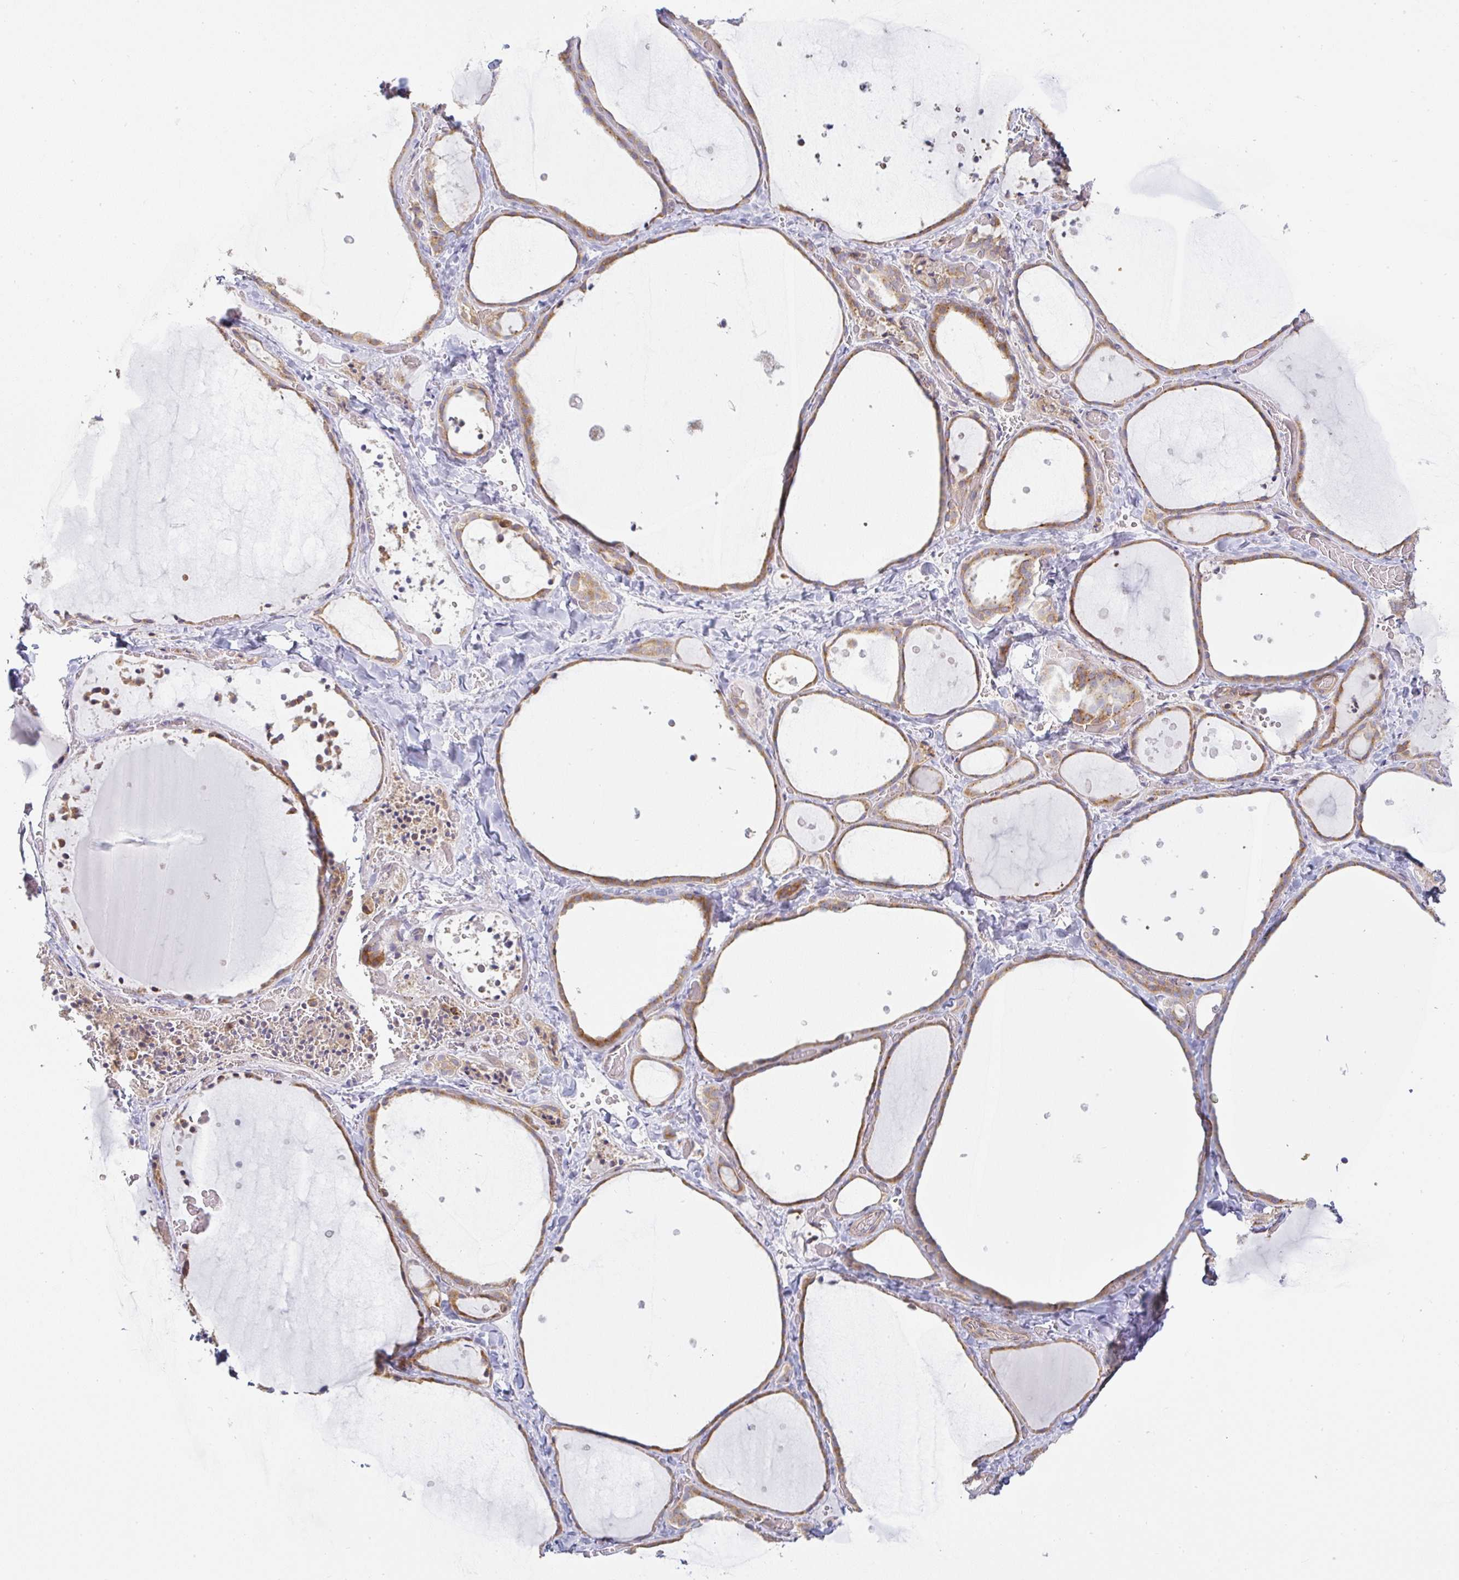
{"staining": {"intensity": "moderate", "quantity": ">75%", "location": "cytoplasmic/membranous"}, "tissue": "thyroid gland", "cell_type": "Glandular cells", "image_type": "normal", "snomed": [{"axis": "morphology", "description": "Normal tissue, NOS"}, {"axis": "topography", "description": "Thyroid gland"}], "caption": "Glandular cells exhibit moderate cytoplasmic/membranous positivity in about >75% of cells in normal thyroid gland. The protein of interest is stained brown, and the nuclei are stained in blue (DAB IHC with brightfield microscopy, high magnification).", "gene": "MOB1A", "patient": {"sex": "female", "age": 36}}